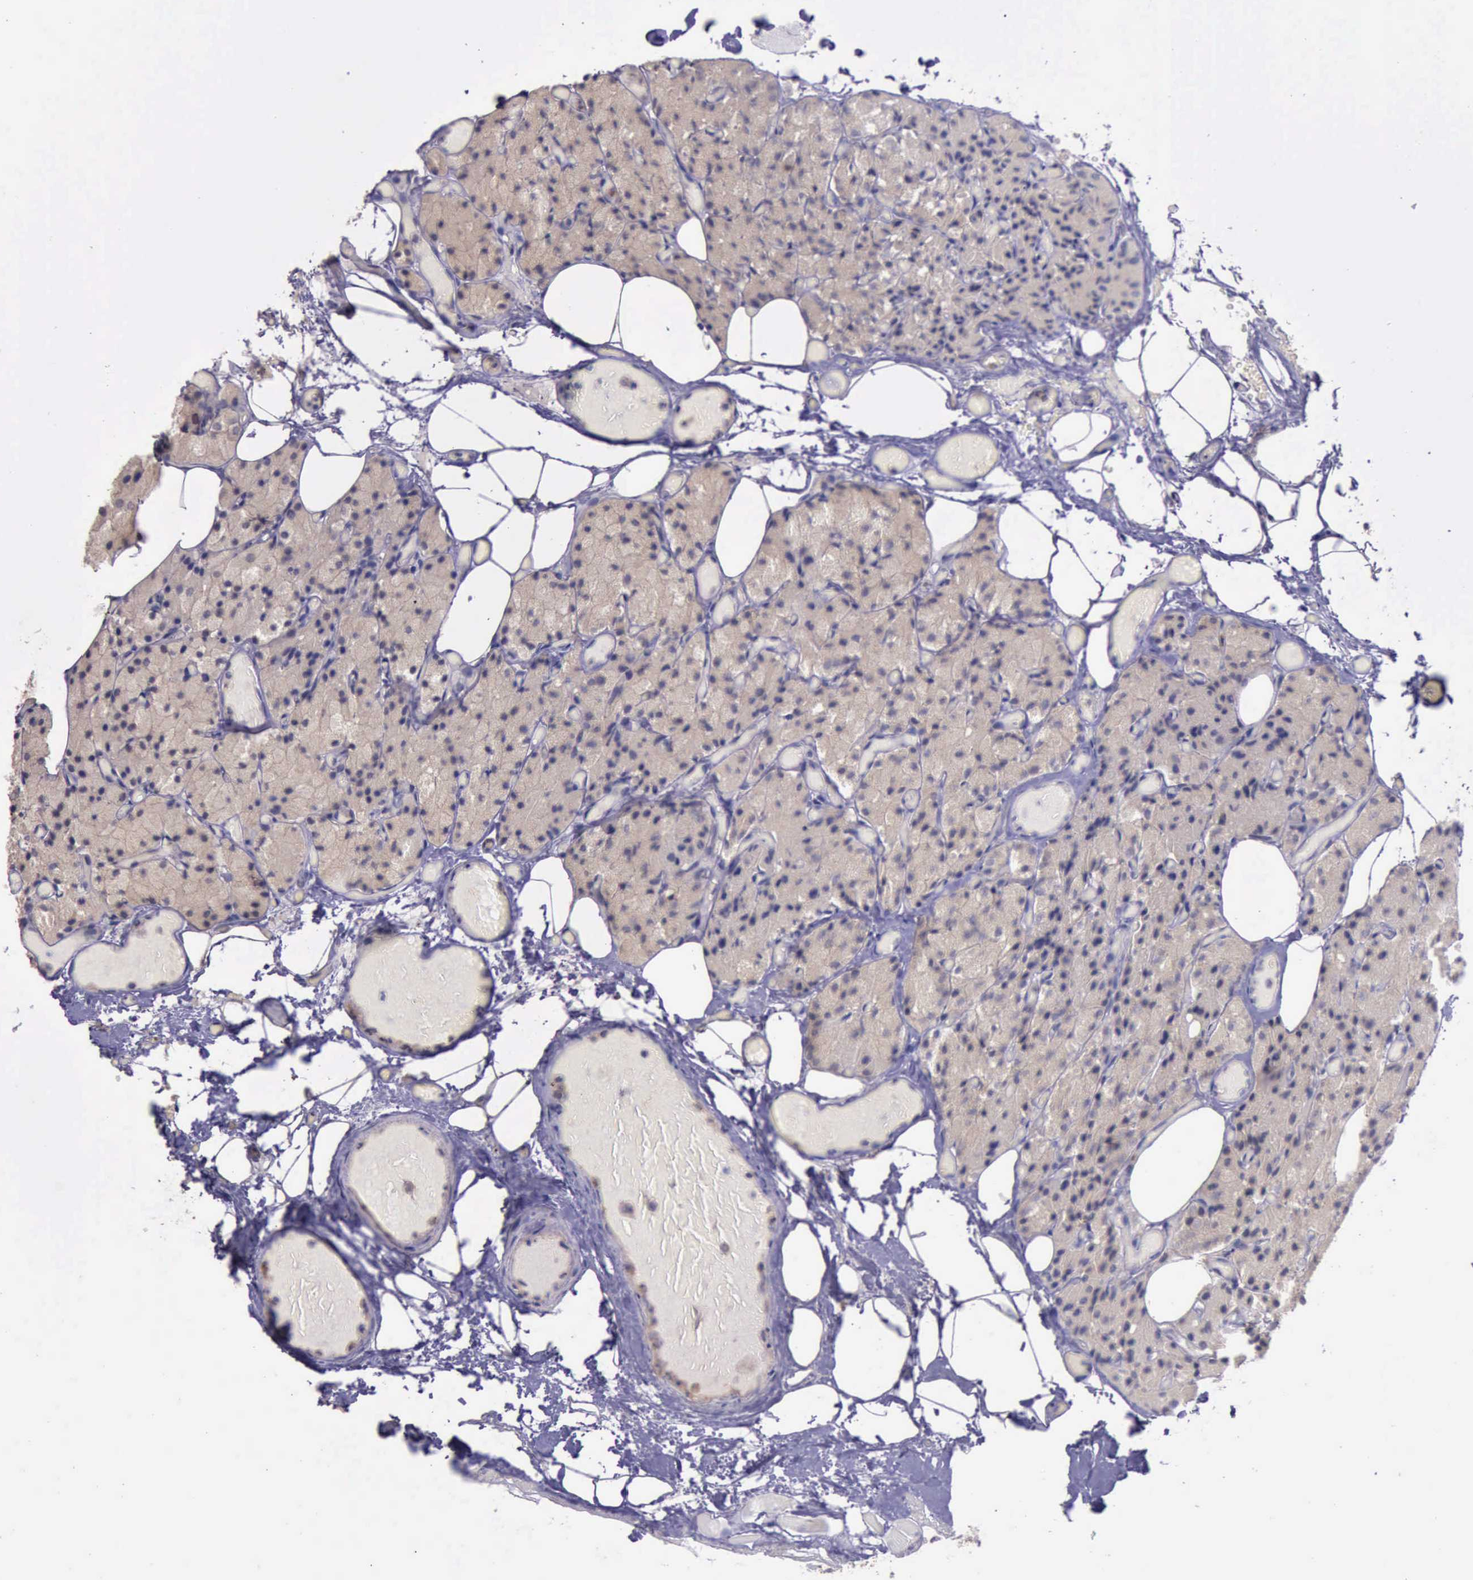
{"staining": {"intensity": "weak", "quantity": ">75%", "location": "cytoplasmic/membranous"}, "tissue": "parathyroid gland", "cell_type": "Glandular cells", "image_type": "normal", "snomed": [{"axis": "morphology", "description": "Normal tissue, NOS"}, {"axis": "topography", "description": "Skeletal muscle"}, {"axis": "topography", "description": "Parathyroid gland"}], "caption": "DAB (3,3'-diaminobenzidine) immunohistochemical staining of benign human parathyroid gland reveals weak cytoplasmic/membranous protein staining in about >75% of glandular cells. (DAB (3,3'-diaminobenzidine) = brown stain, brightfield microscopy at high magnification).", "gene": "PLEK2", "patient": {"sex": "female", "age": 37}}